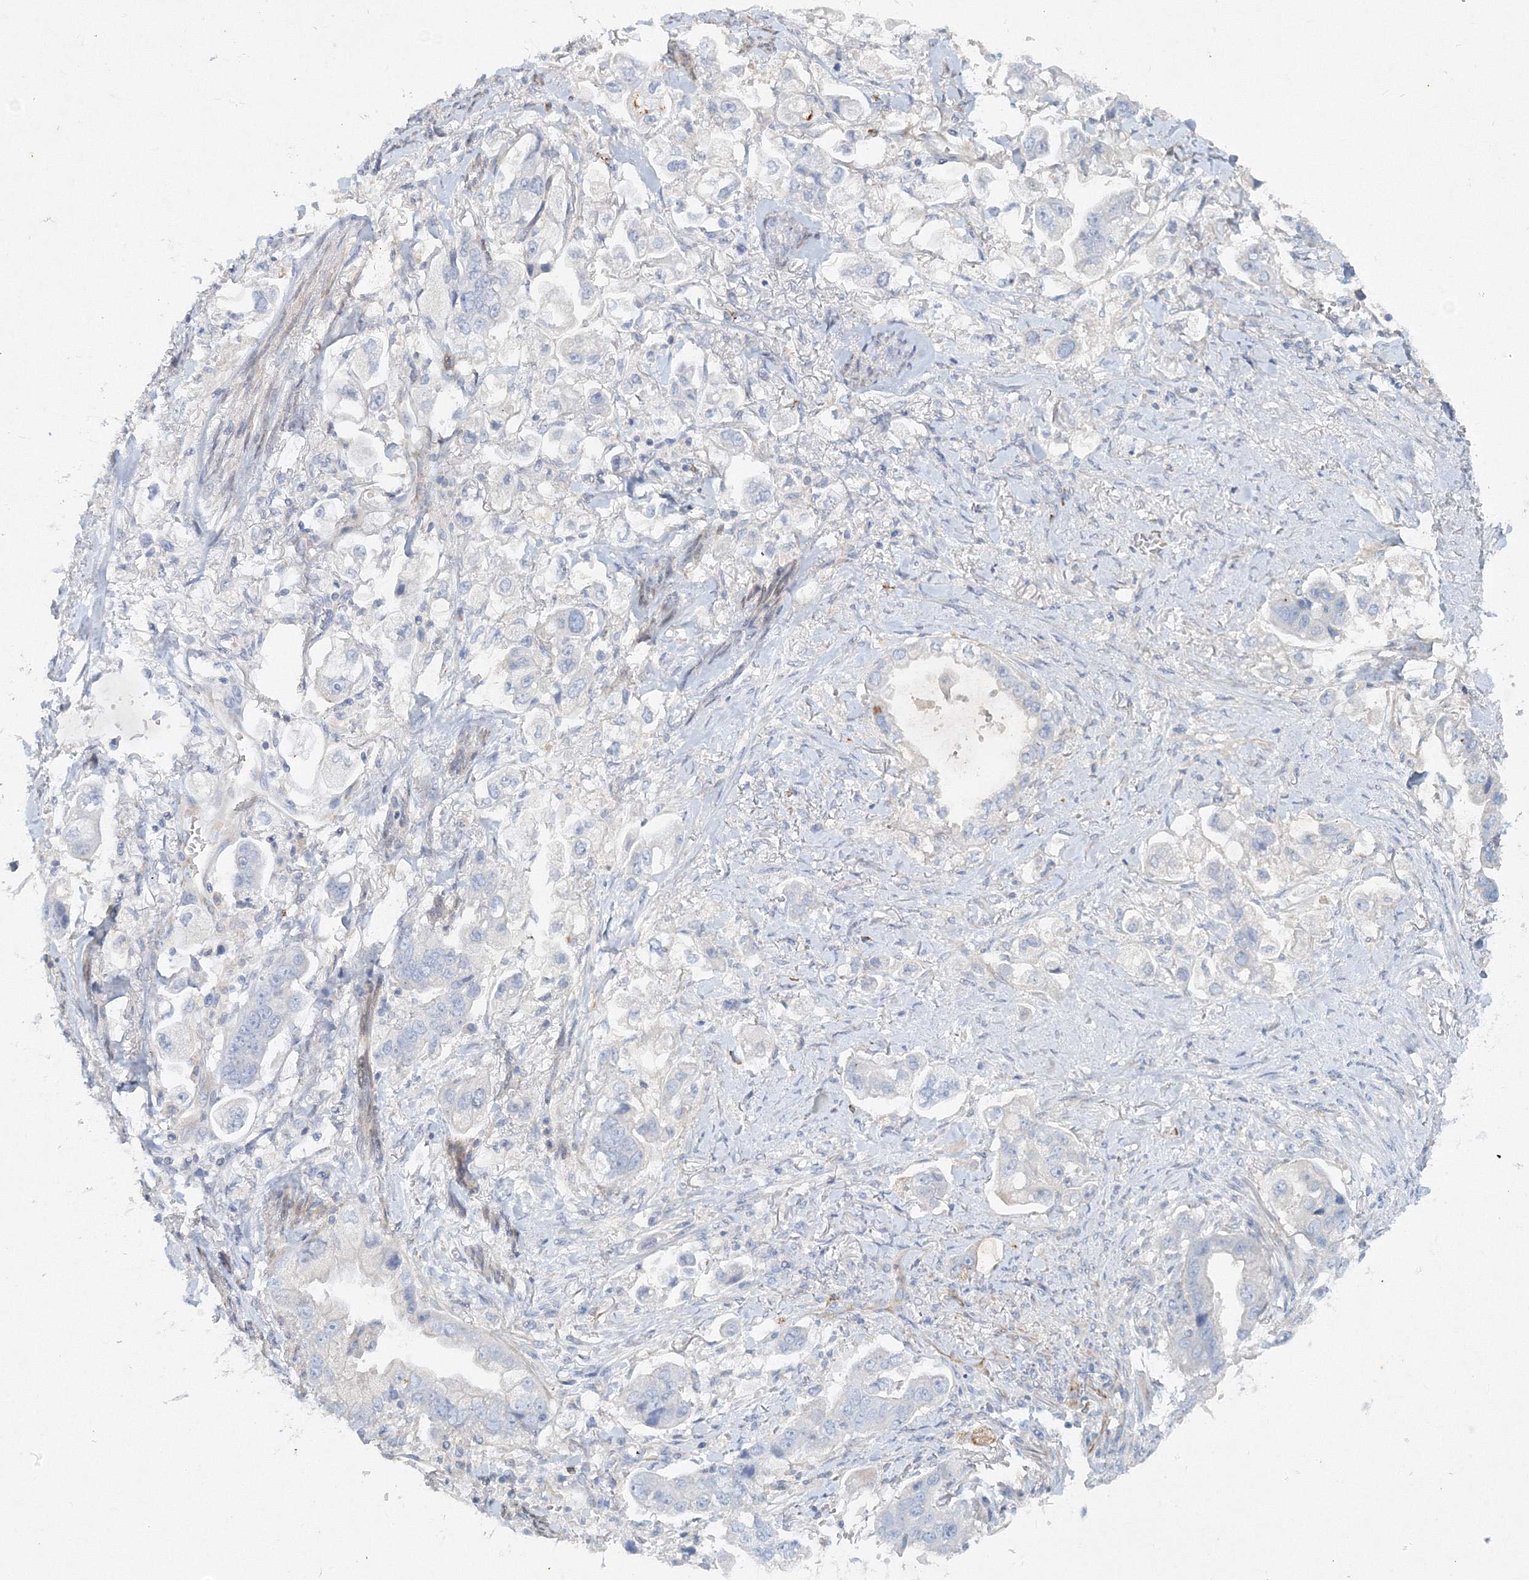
{"staining": {"intensity": "moderate", "quantity": "<25%", "location": "cytoplasmic/membranous"}, "tissue": "stomach cancer", "cell_type": "Tumor cells", "image_type": "cancer", "snomed": [{"axis": "morphology", "description": "Adenocarcinoma, NOS"}, {"axis": "topography", "description": "Stomach"}], "caption": "A low amount of moderate cytoplasmic/membranous staining is present in approximately <25% of tumor cells in stomach cancer tissue.", "gene": "DNAH1", "patient": {"sex": "male", "age": 62}}